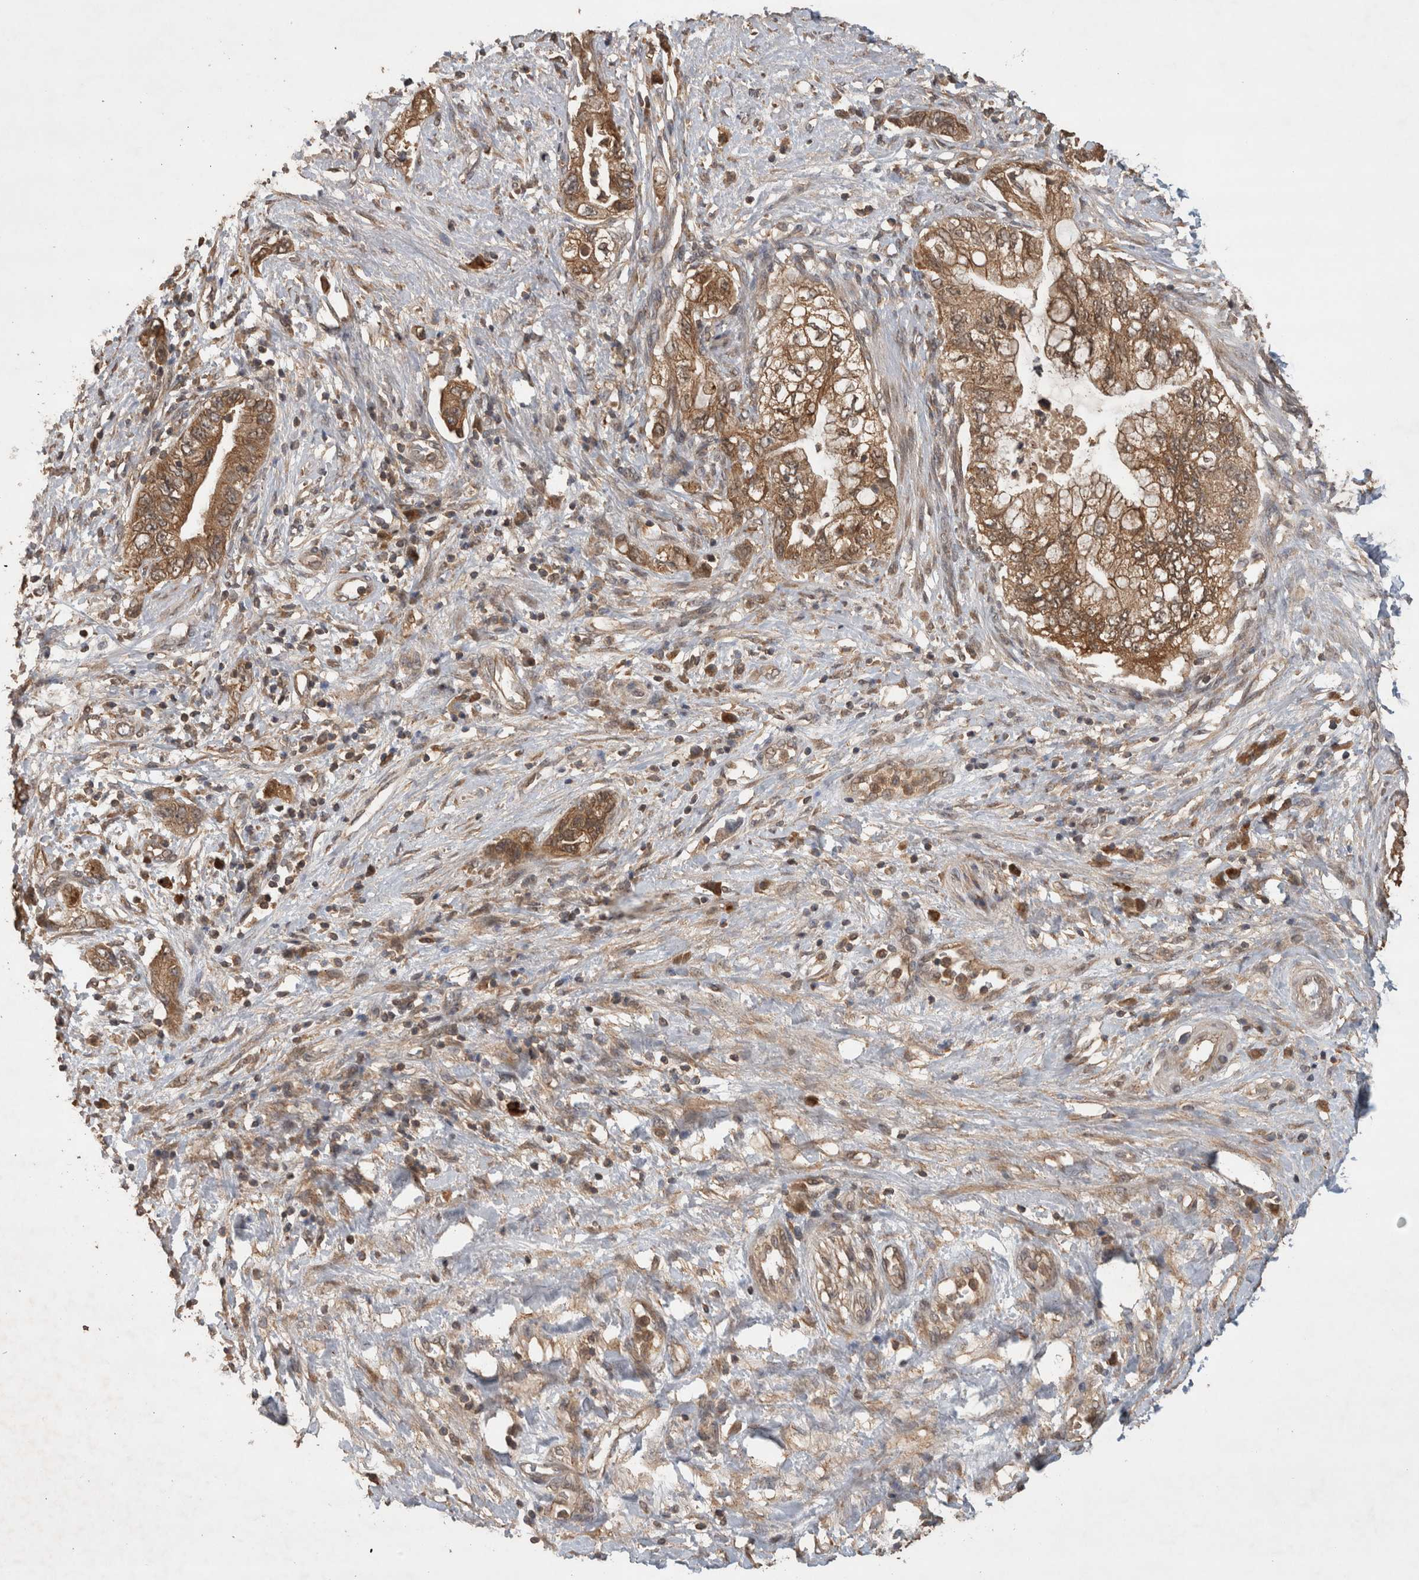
{"staining": {"intensity": "moderate", "quantity": ">75%", "location": "cytoplasmic/membranous"}, "tissue": "pancreatic cancer", "cell_type": "Tumor cells", "image_type": "cancer", "snomed": [{"axis": "morphology", "description": "Adenocarcinoma, NOS"}, {"axis": "topography", "description": "Pancreas"}], "caption": "Protein staining demonstrates moderate cytoplasmic/membranous staining in approximately >75% of tumor cells in pancreatic adenocarcinoma.", "gene": "OTUD7B", "patient": {"sex": "female", "age": 73}}